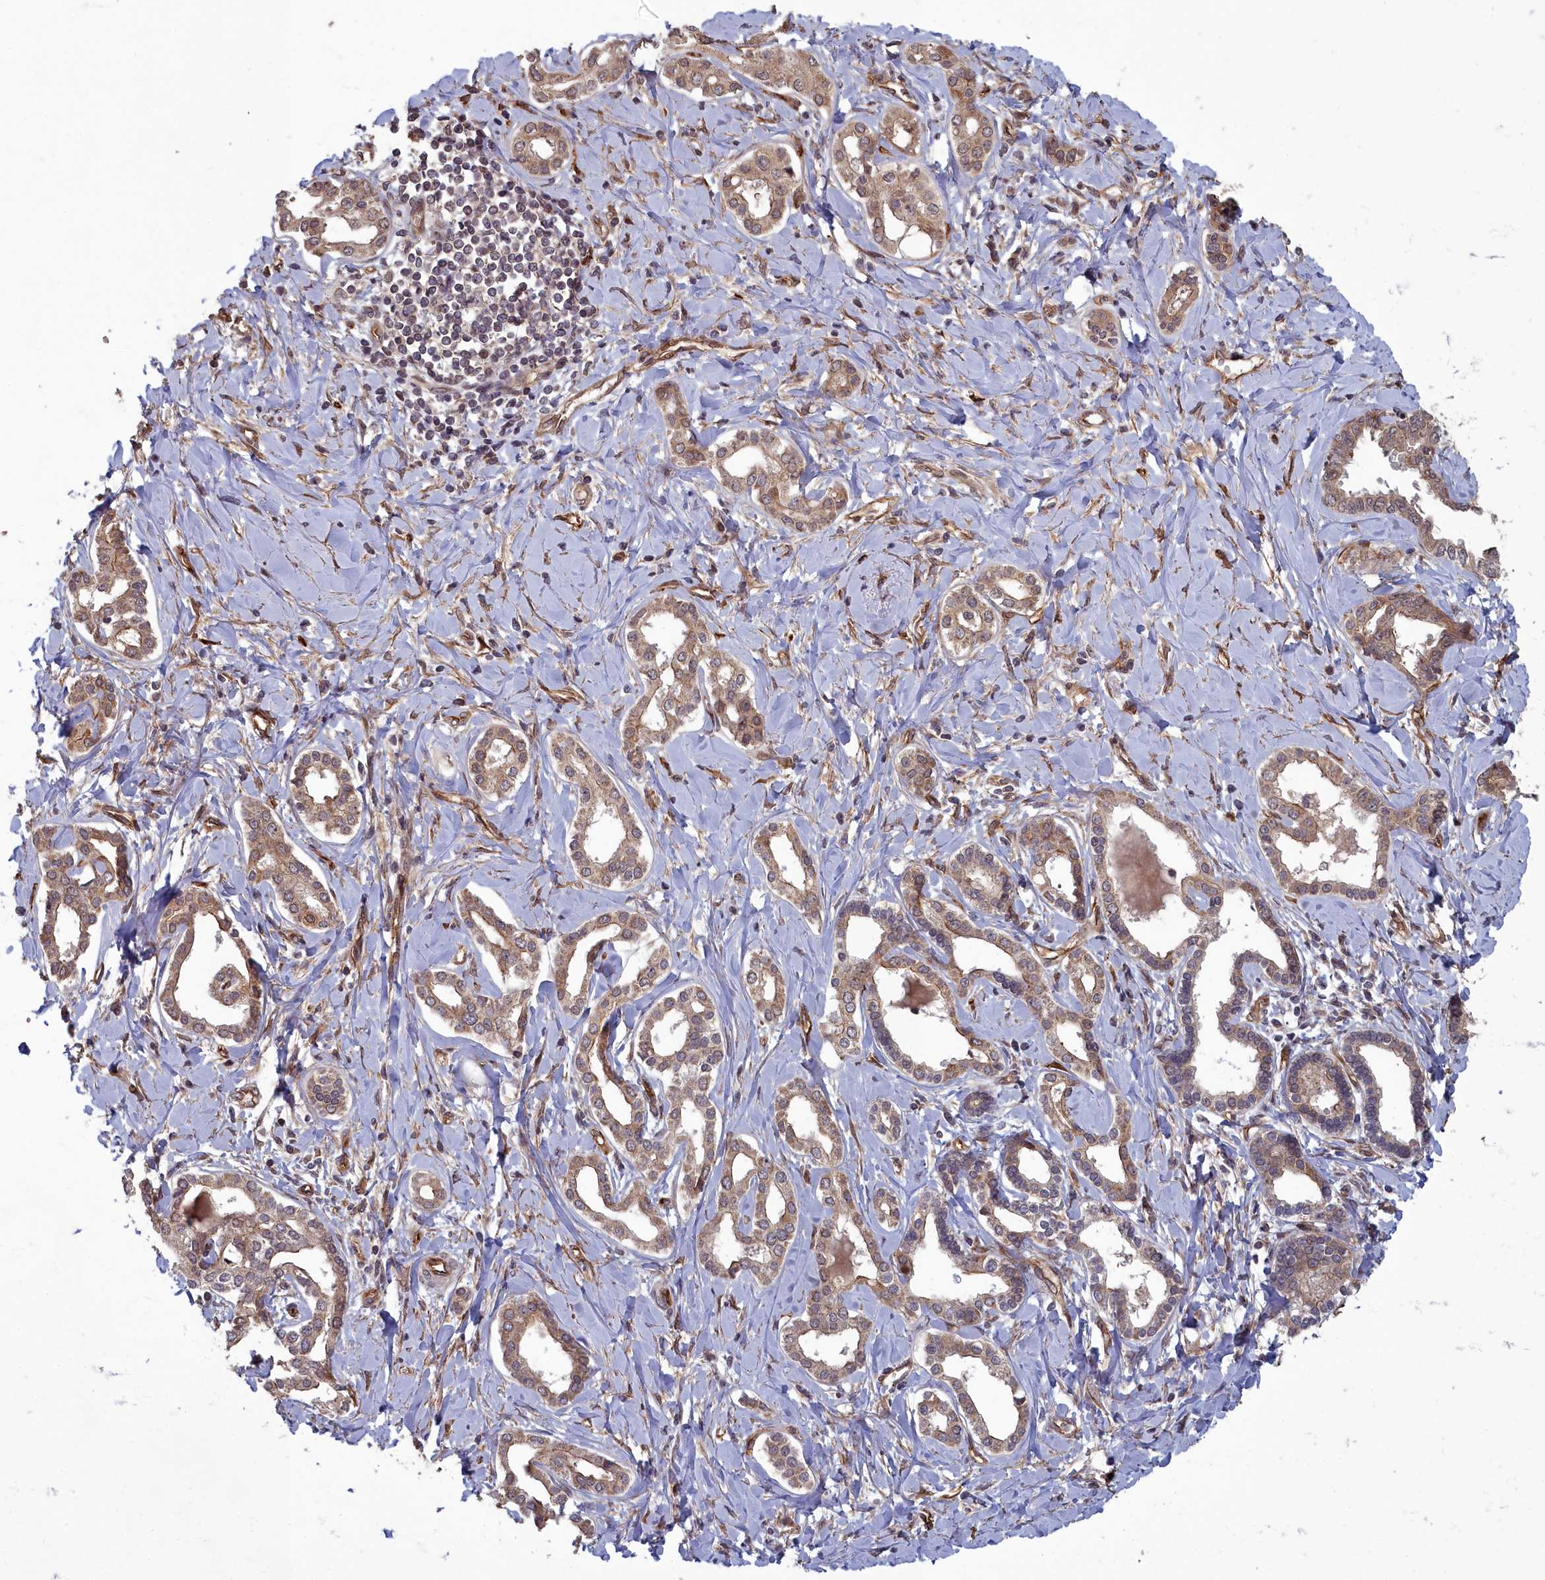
{"staining": {"intensity": "moderate", "quantity": "25%-75%", "location": "cytoplasmic/membranous,nuclear"}, "tissue": "liver cancer", "cell_type": "Tumor cells", "image_type": "cancer", "snomed": [{"axis": "morphology", "description": "Cholangiocarcinoma"}, {"axis": "topography", "description": "Liver"}], "caption": "Tumor cells demonstrate medium levels of moderate cytoplasmic/membranous and nuclear staining in about 25%-75% of cells in human cholangiocarcinoma (liver).", "gene": "TSPYL4", "patient": {"sex": "female", "age": 77}}